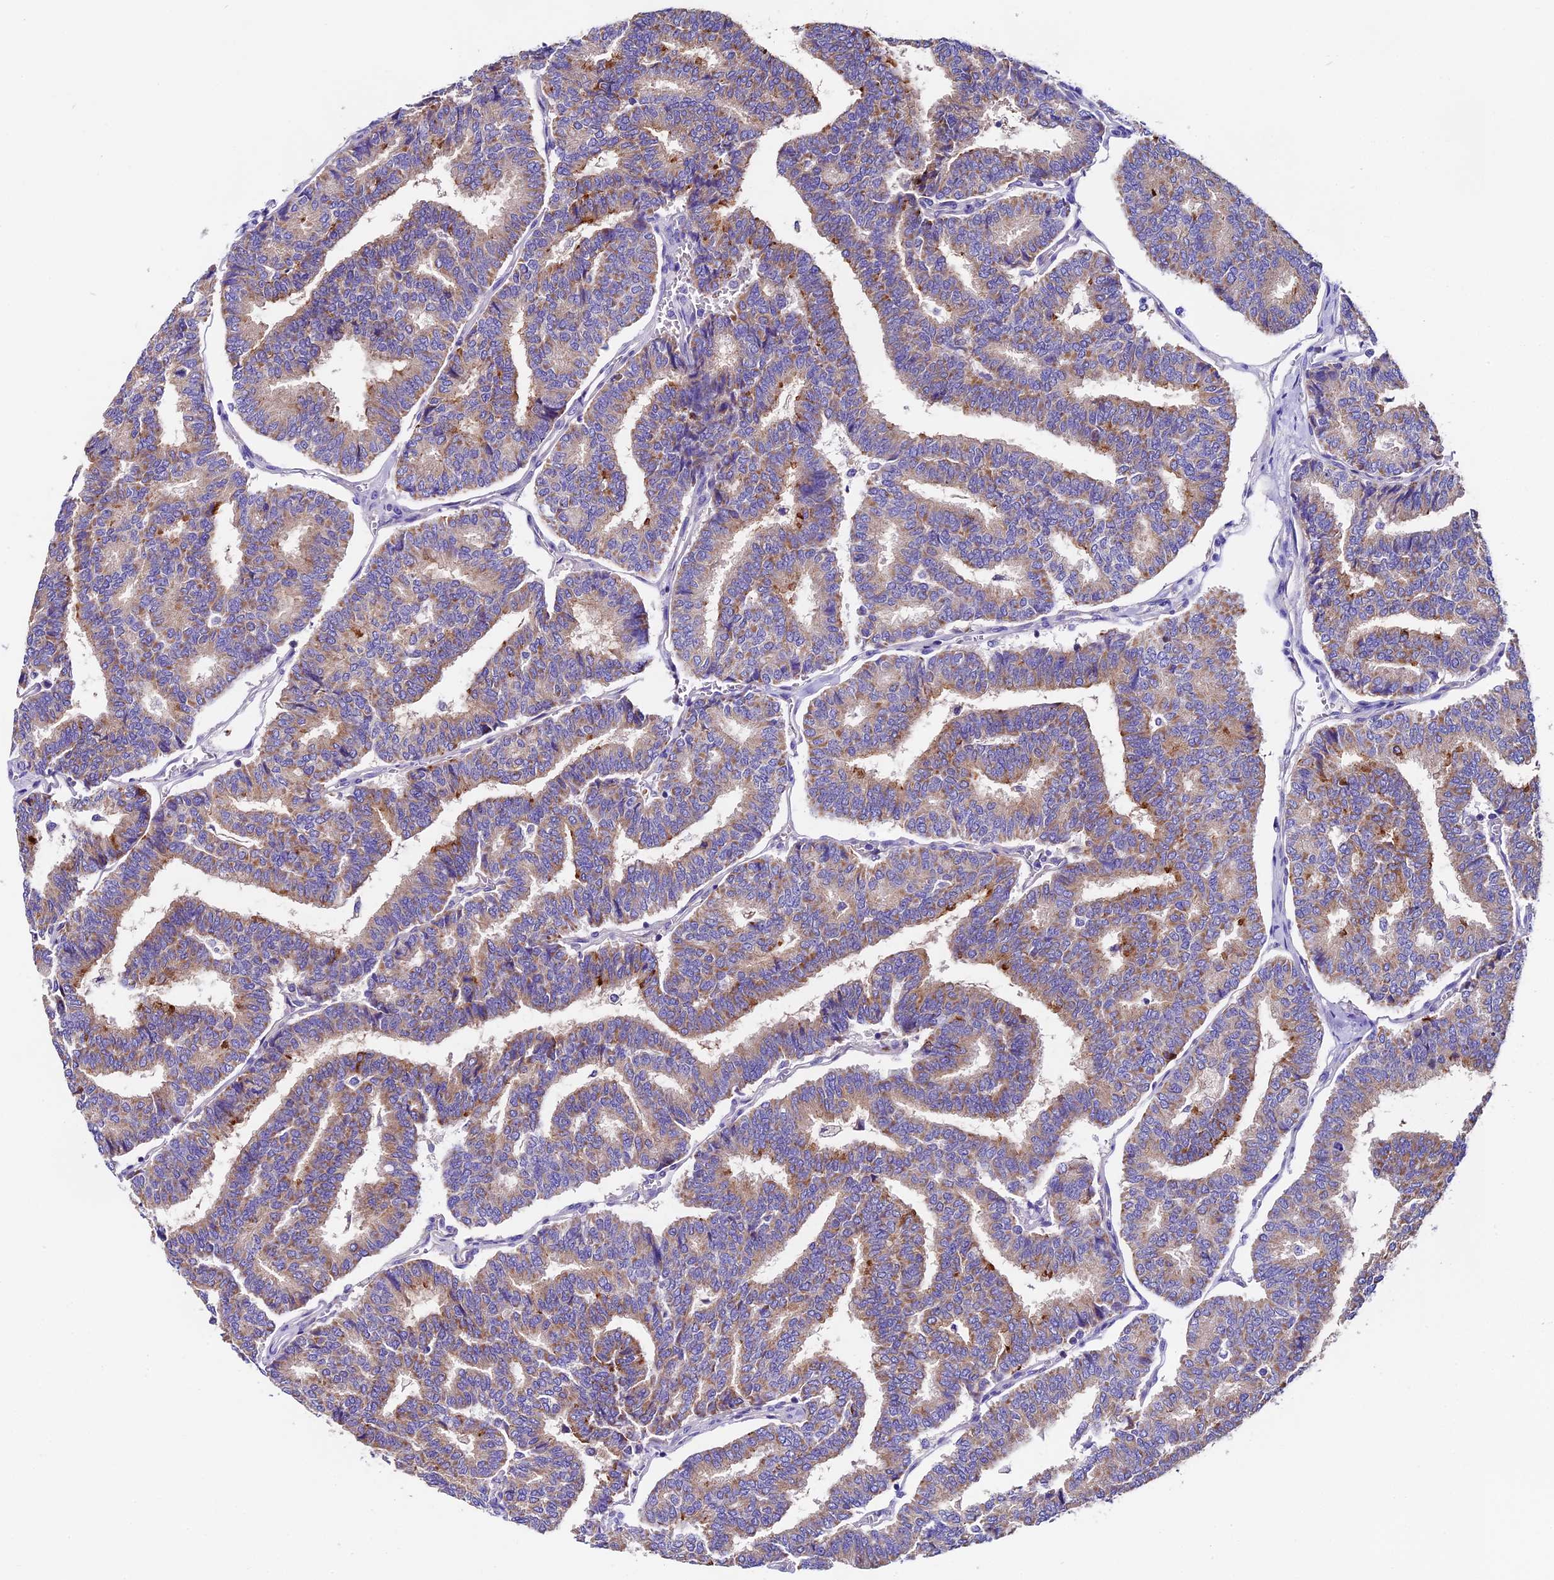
{"staining": {"intensity": "moderate", "quantity": ">75%", "location": "cytoplasmic/membranous"}, "tissue": "thyroid cancer", "cell_type": "Tumor cells", "image_type": "cancer", "snomed": [{"axis": "morphology", "description": "Papillary adenocarcinoma, NOS"}, {"axis": "topography", "description": "Thyroid gland"}], "caption": "There is medium levels of moderate cytoplasmic/membranous expression in tumor cells of thyroid cancer, as demonstrated by immunohistochemical staining (brown color).", "gene": "COMTD1", "patient": {"sex": "female", "age": 35}}